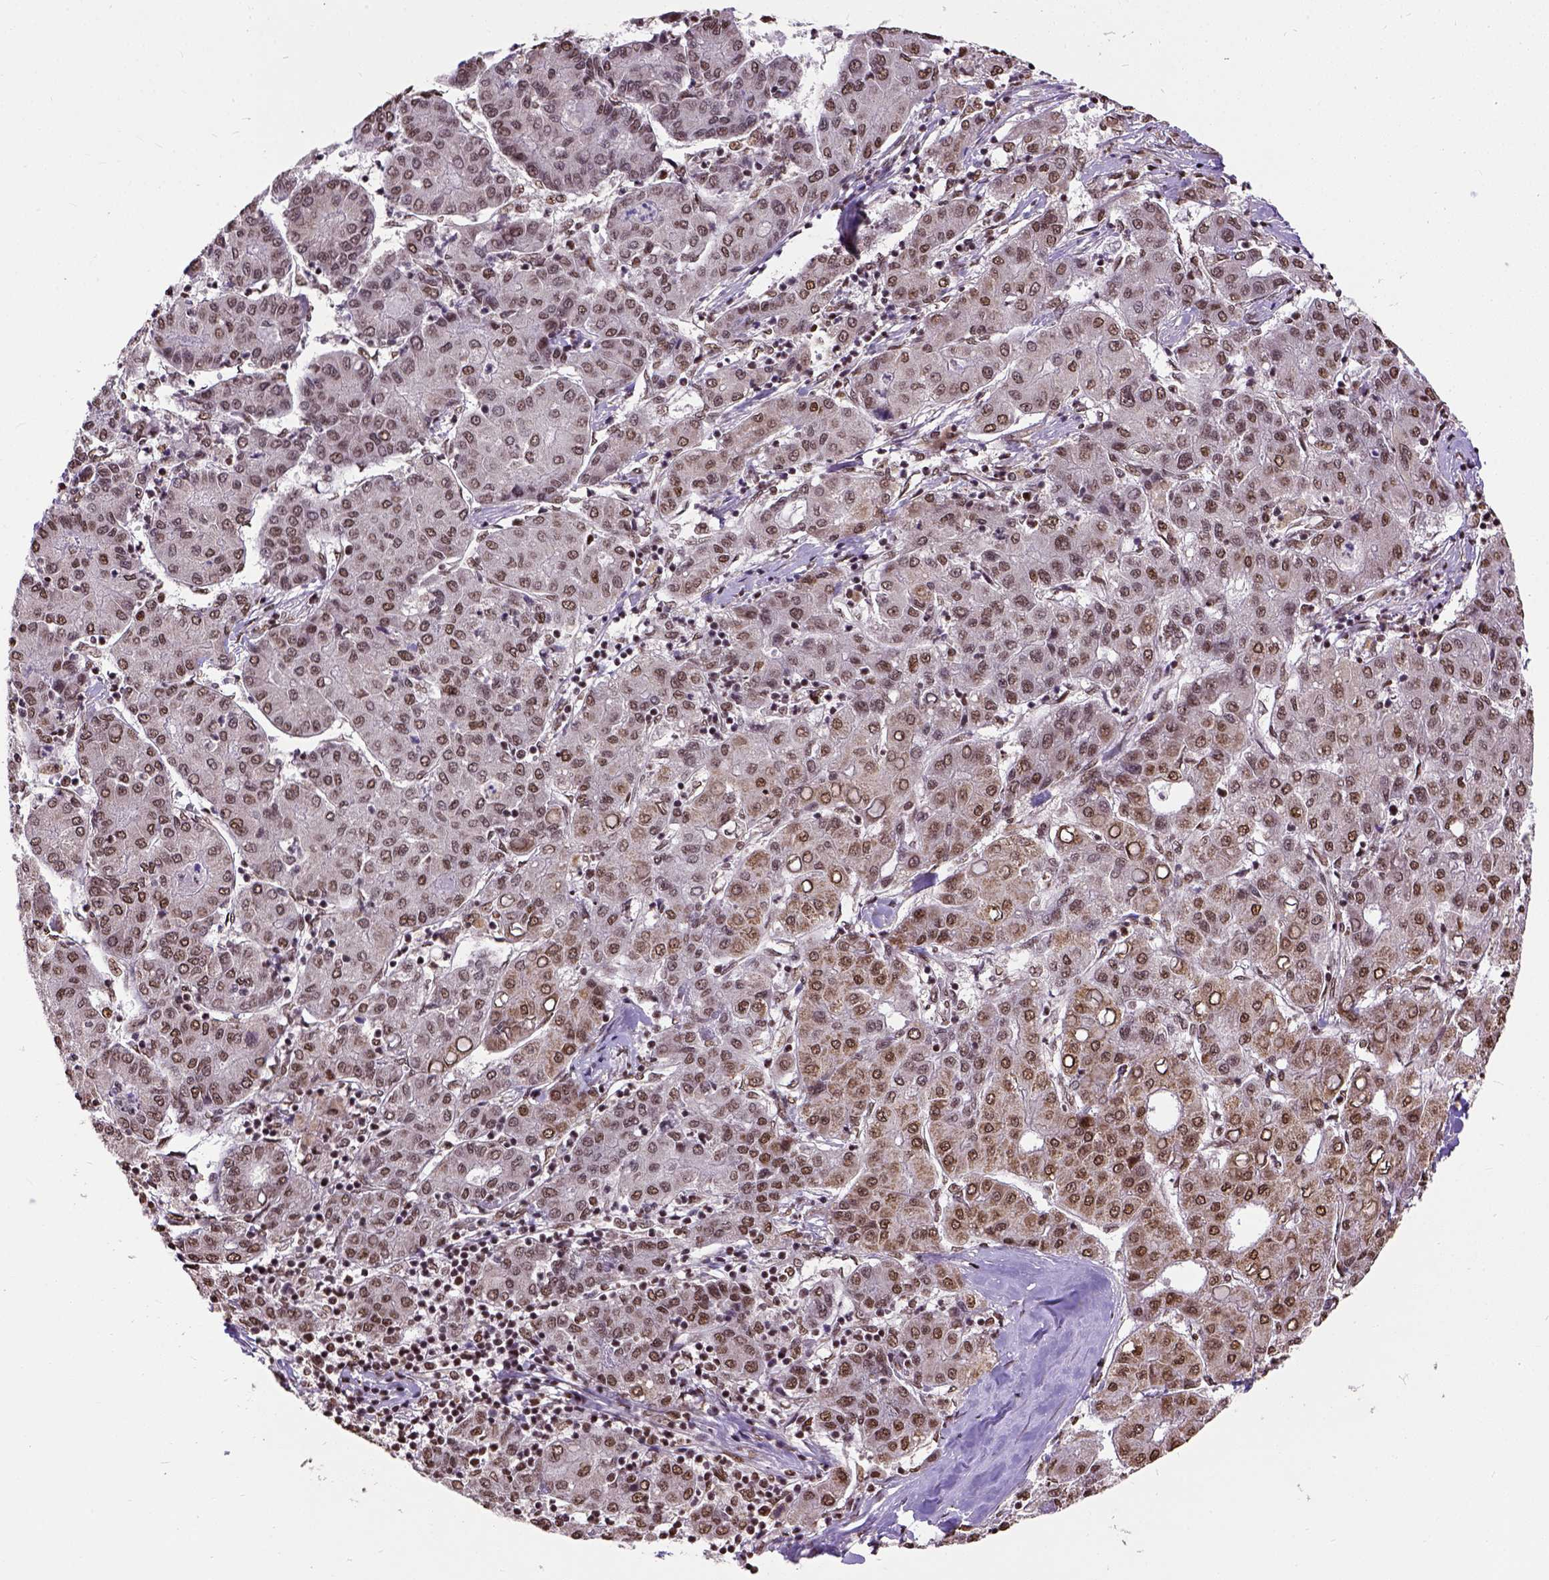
{"staining": {"intensity": "moderate", "quantity": ">75%", "location": "nuclear"}, "tissue": "liver cancer", "cell_type": "Tumor cells", "image_type": "cancer", "snomed": [{"axis": "morphology", "description": "Carcinoma, Hepatocellular, NOS"}, {"axis": "topography", "description": "Liver"}], "caption": "Immunohistochemical staining of human liver cancer exhibits medium levels of moderate nuclear staining in approximately >75% of tumor cells. The staining was performed using DAB (3,3'-diaminobenzidine), with brown indicating positive protein expression. Nuclei are stained blue with hematoxylin.", "gene": "NACC1", "patient": {"sex": "male", "age": 65}}